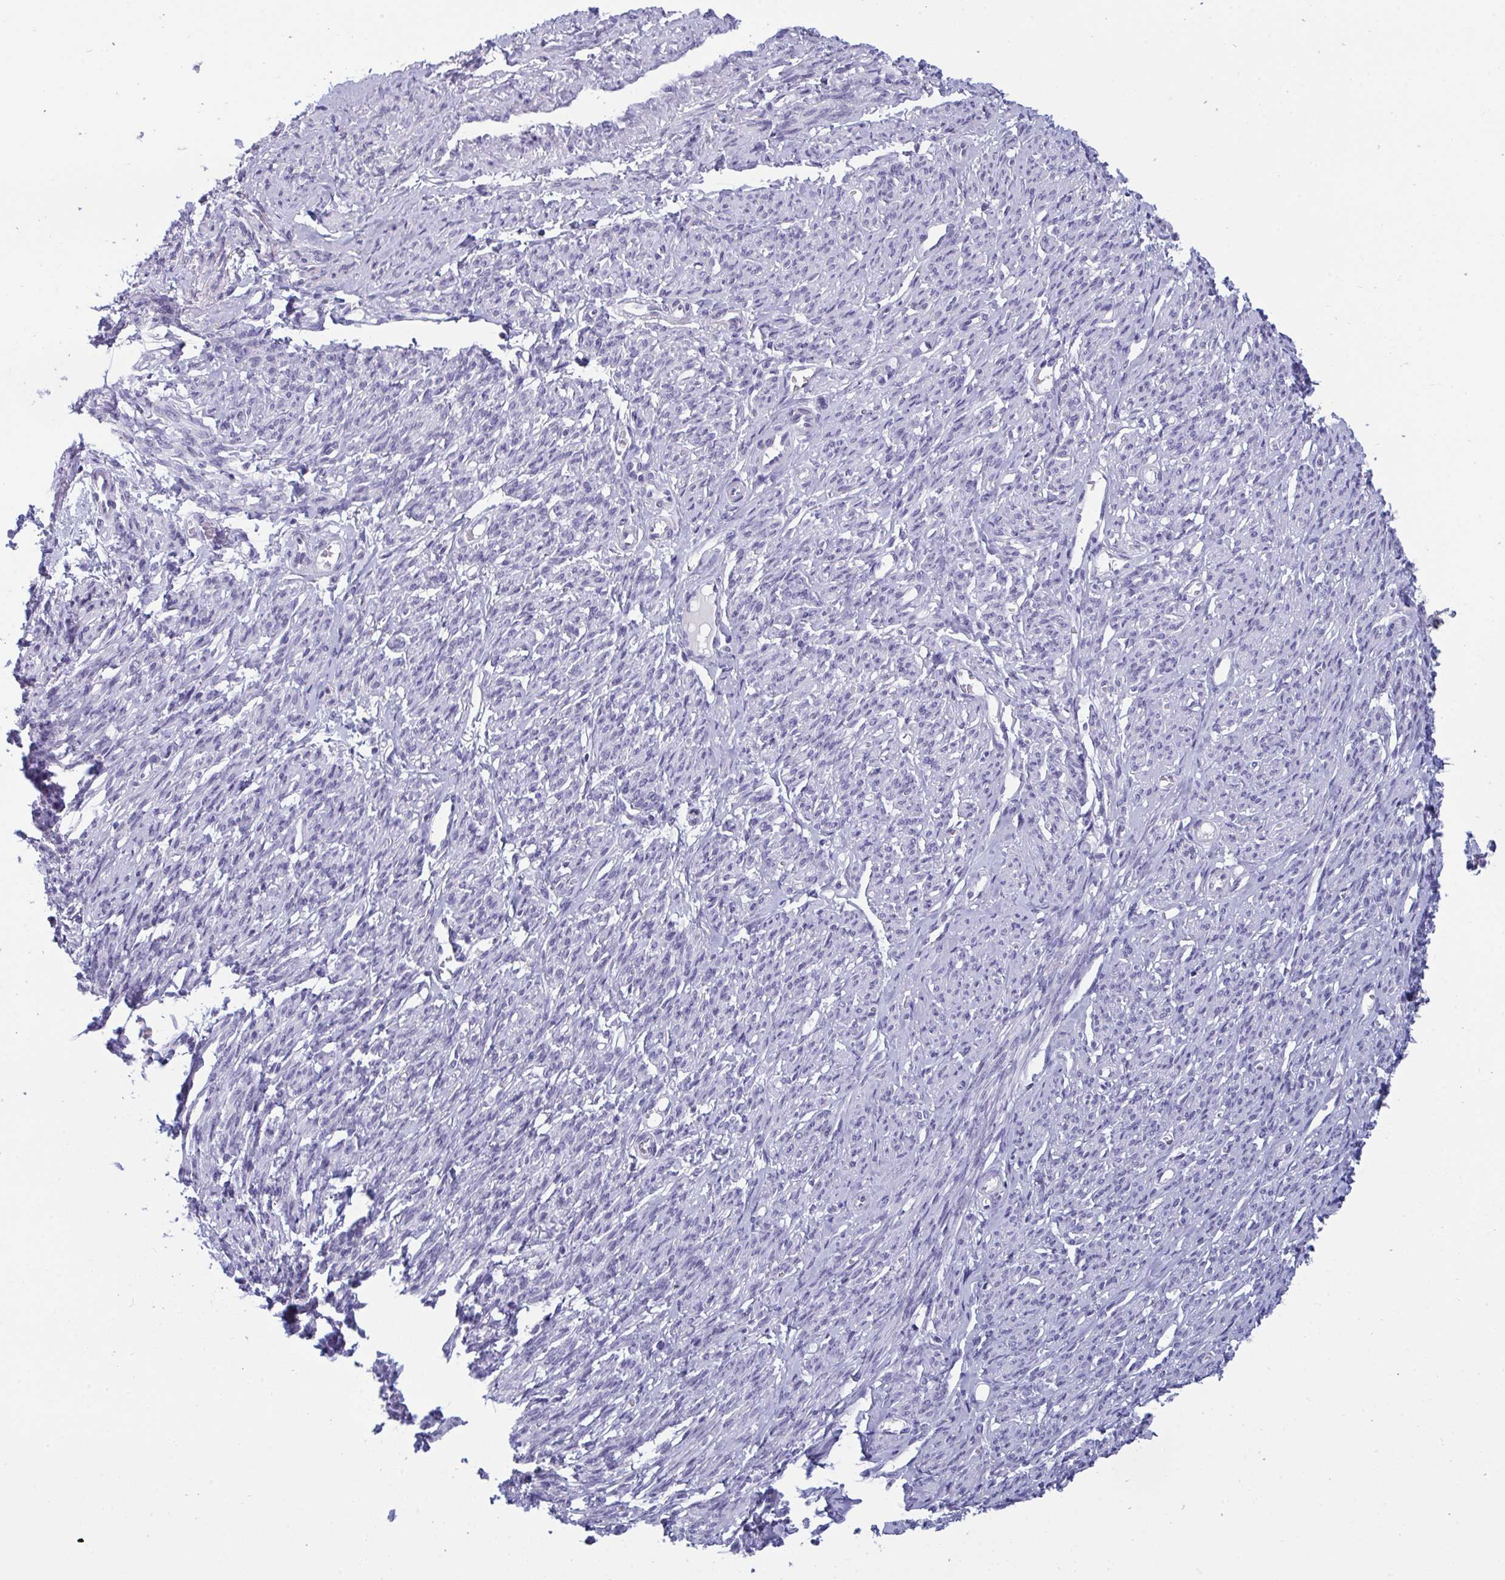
{"staining": {"intensity": "negative", "quantity": "none", "location": "none"}, "tissue": "smooth muscle", "cell_type": "Smooth muscle cells", "image_type": "normal", "snomed": [{"axis": "morphology", "description": "Normal tissue, NOS"}, {"axis": "topography", "description": "Smooth muscle"}], "caption": "Immunohistochemical staining of unremarkable smooth muscle displays no significant staining in smooth muscle cells.", "gene": "PRDM9", "patient": {"sex": "female", "age": 65}}